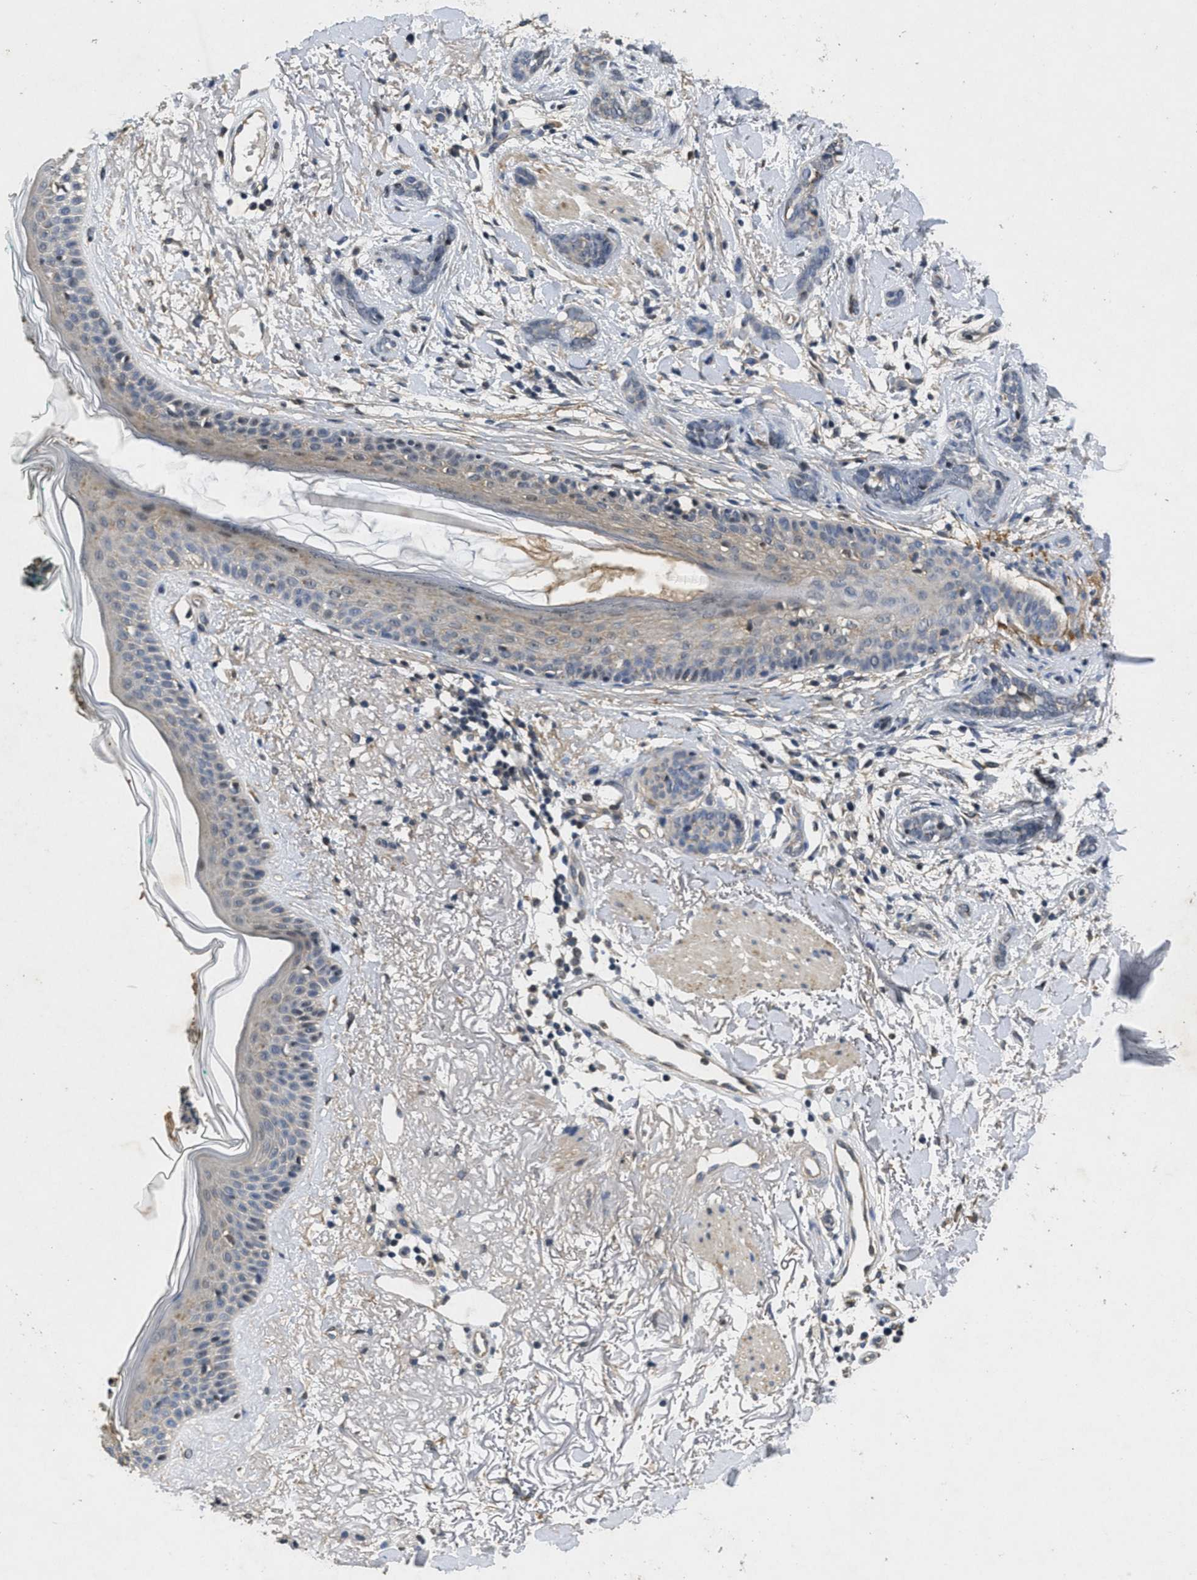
{"staining": {"intensity": "negative", "quantity": "none", "location": "none"}, "tissue": "skin cancer", "cell_type": "Tumor cells", "image_type": "cancer", "snomed": [{"axis": "morphology", "description": "Basal cell carcinoma"}, {"axis": "morphology", "description": "Adnexal tumor, benign"}, {"axis": "topography", "description": "Skin"}], "caption": "IHC of human skin cancer (benign adnexal tumor) exhibits no positivity in tumor cells.", "gene": "PAPOLG", "patient": {"sex": "female", "age": 42}}